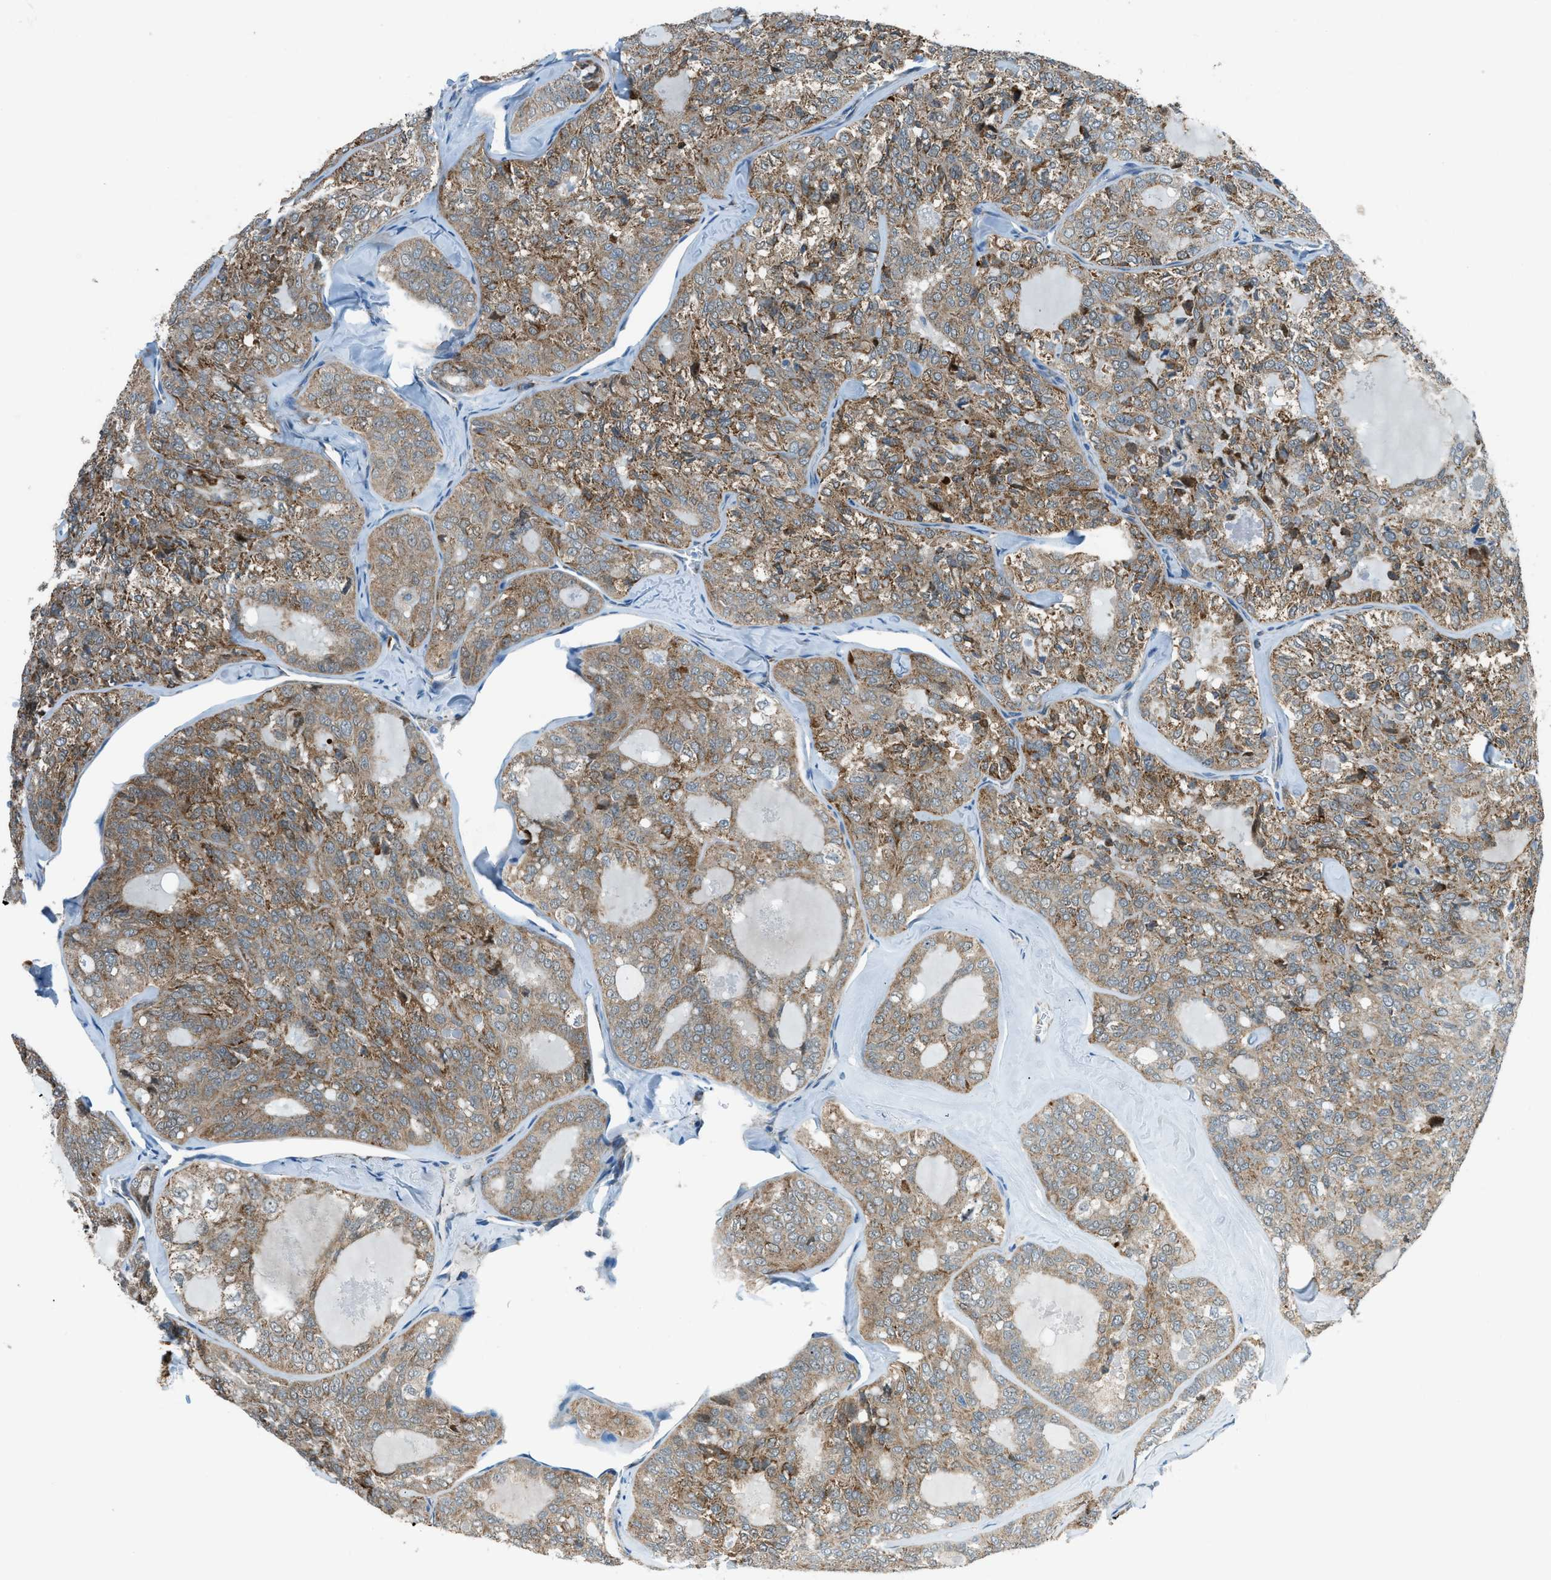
{"staining": {"intensity": "moderate", "quantity": "25%-75%", "location": "cytoplasmic/membranous"}, "tissue": "thyroid cancer", "cell_type": "Tumor cells", "image_type": "cancer", "snomed": [{"axis": "morphology", "description": "Follicular adenoma carcinoma, NOS"}, {"axis": "topography", "description": "Thyroid gland"}], "caption": "A medium amount of moderate cytoplasmic/membranous positivity is identified in about 25%-75% of tumor cells in thyroid follicular adenoma carcinoma tissue.", "gene": "PIGG", "patient": {"sex": "male", "age": 75}}